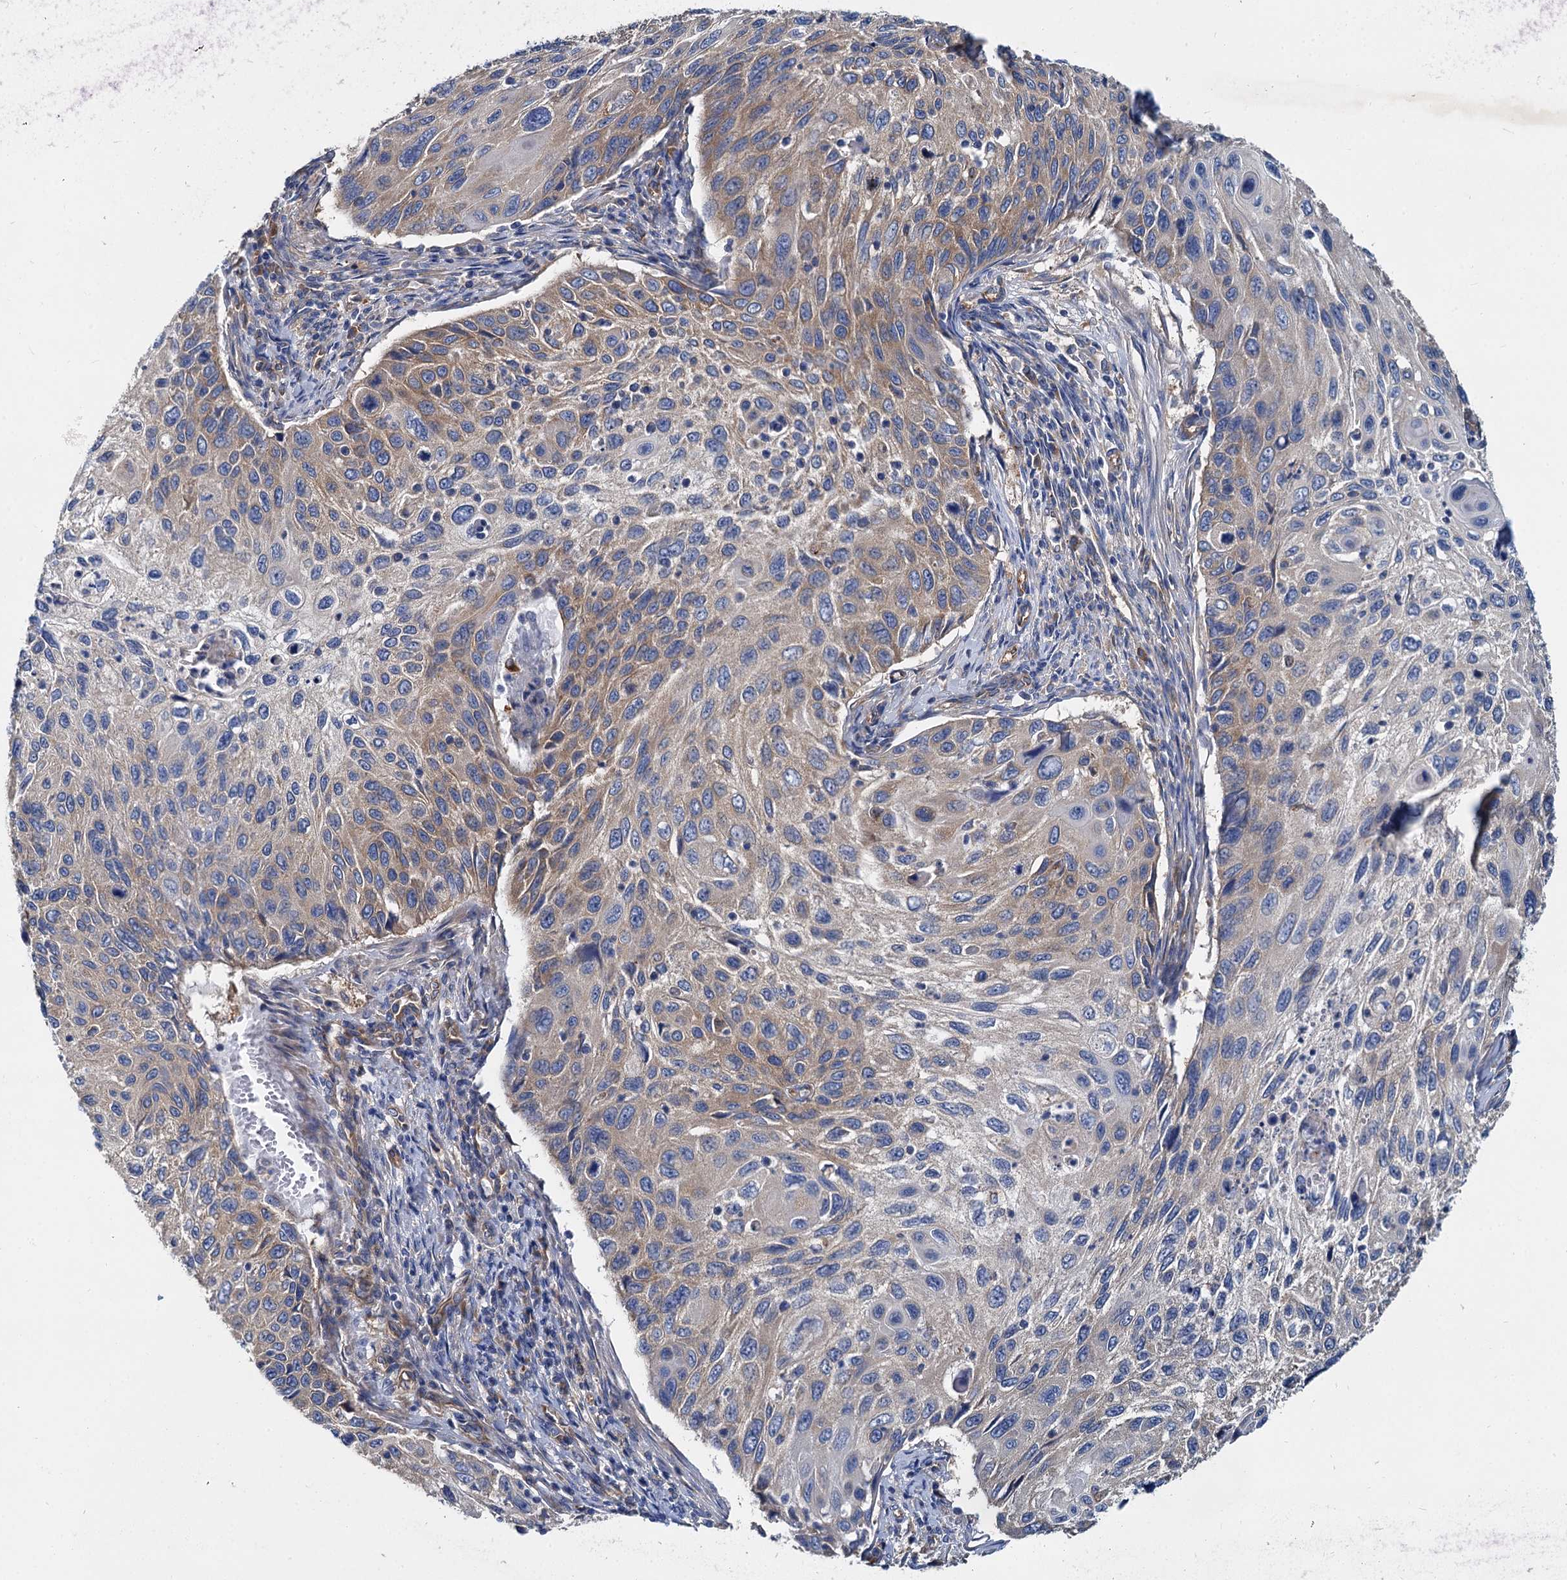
{"staining": {"intensity": "weak", "quantity": "25%-75%", "location": "cytoplasmic/membranous"}, "tissue": "cervical cancer", "cell_type": "Tumor cells", "image_type": "cancer", "snomed": [{"axis": "morphology", "description": "Squamous cell carcinoma, NOS"}, {"axis": "topography", "description": "Cervix"}], "caption": "IHC image of squamous cell carcinoma (cervical) stained for a protein (brown), which exhibits low levels of weak cytoplasmic/membranous expression in approximately 25%-75% of tumor cells.", "gene": "QARS1", "patient": {"sex": "female", "age": 70}}